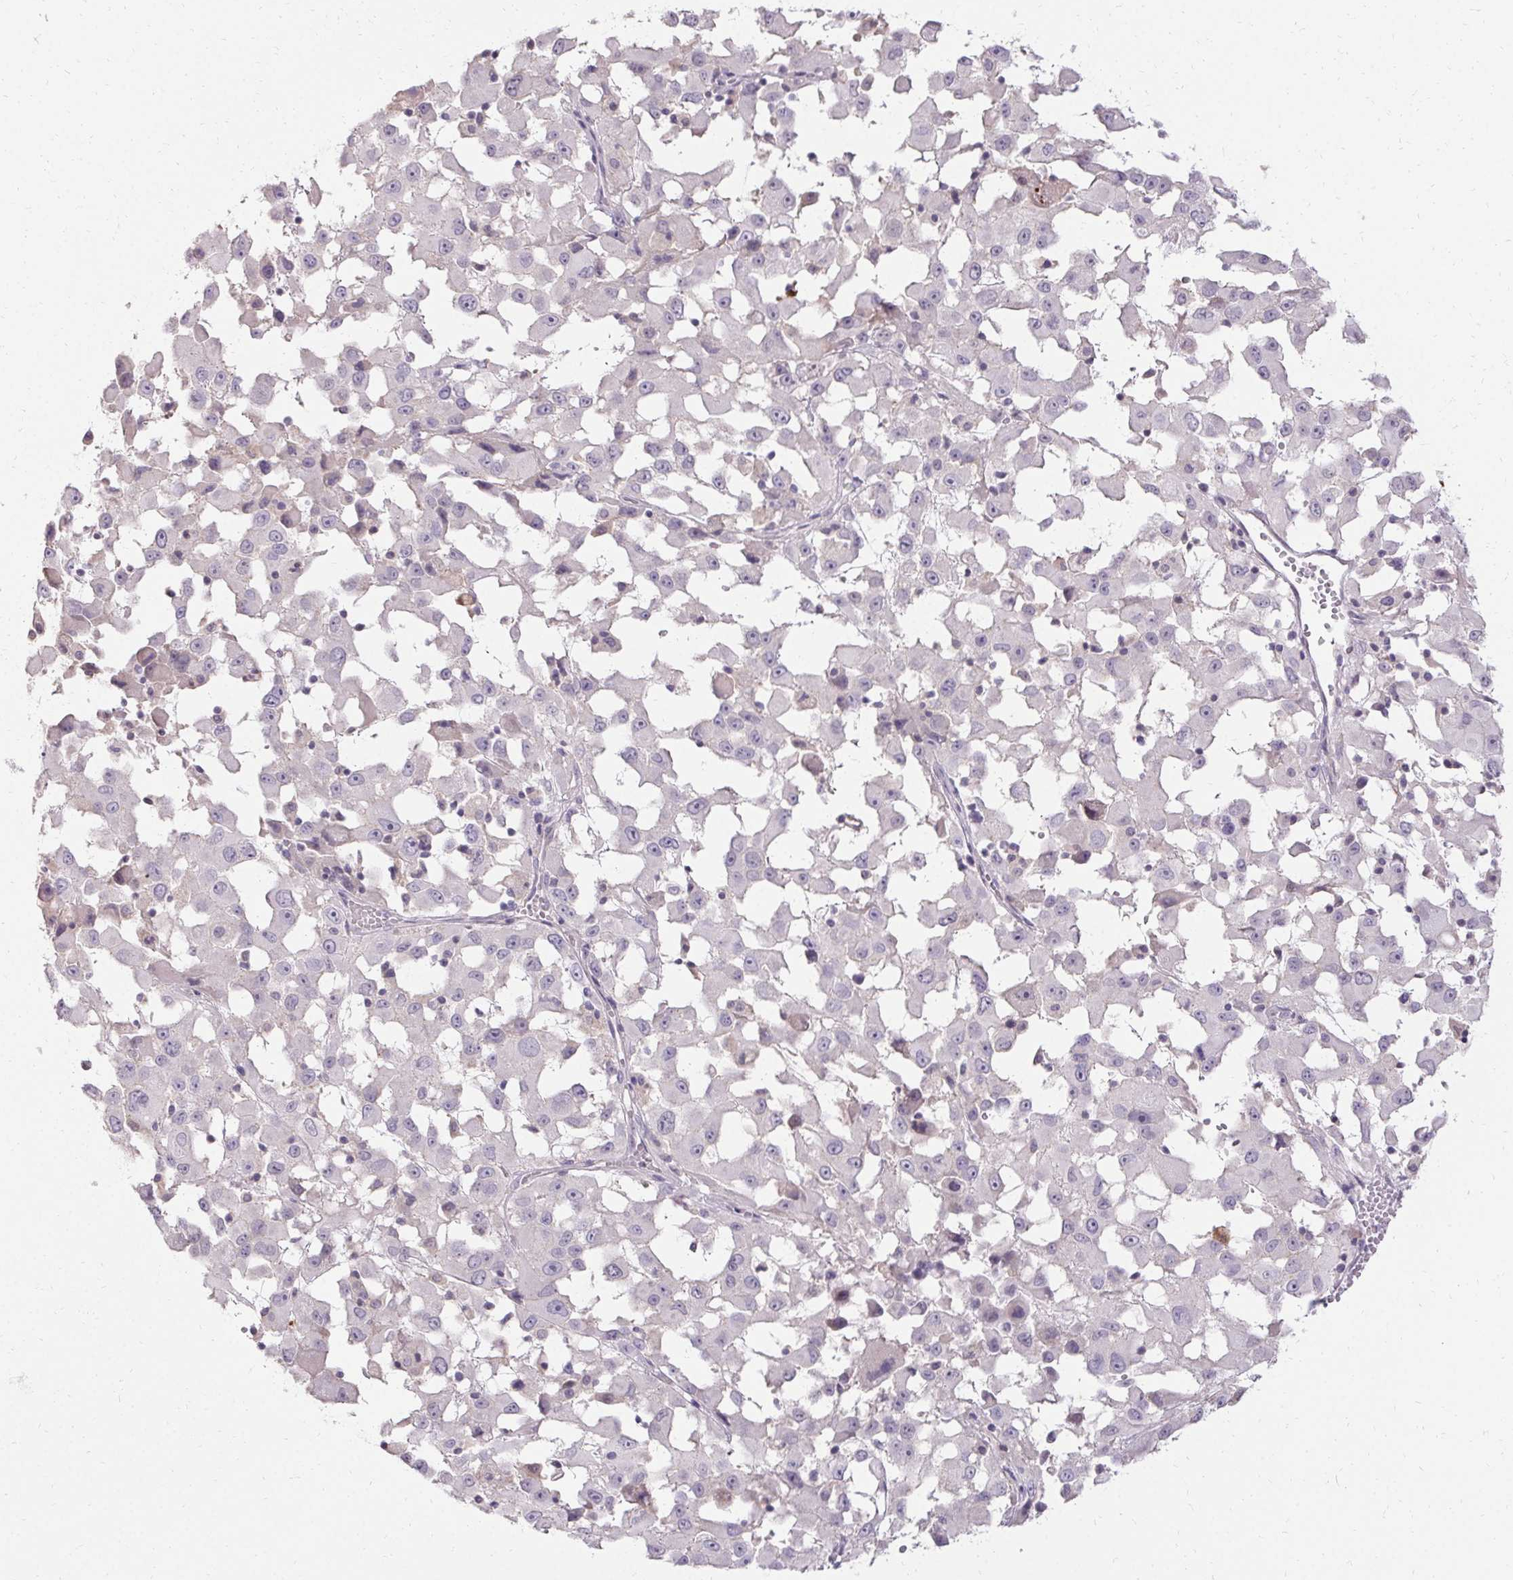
{"staining": {"intensity": "negative", "quantity": "none", "location": "none"}, "tissue": "melanoma", "cell_type": "Tumor cells", "image_type": "cancer", "snomed": [{"axis": "morphology", "description": "Malignant melanoma, Metastatic site"}, {"axis": "topography", "description": "Soft tissue"}], "caption": "The histopathology image reveals no staining of tumor cells in malignant melanoma (metastatic site). The staining was performed using DAB (3,3'-diaminobenzidine) to visualize the protein expression in brown, while the nuclei were stained in blue with hematoxylin (Magnification: 20x).", "gene": "HSD17B3", "patient": {"sex": "male", "age": 50}}